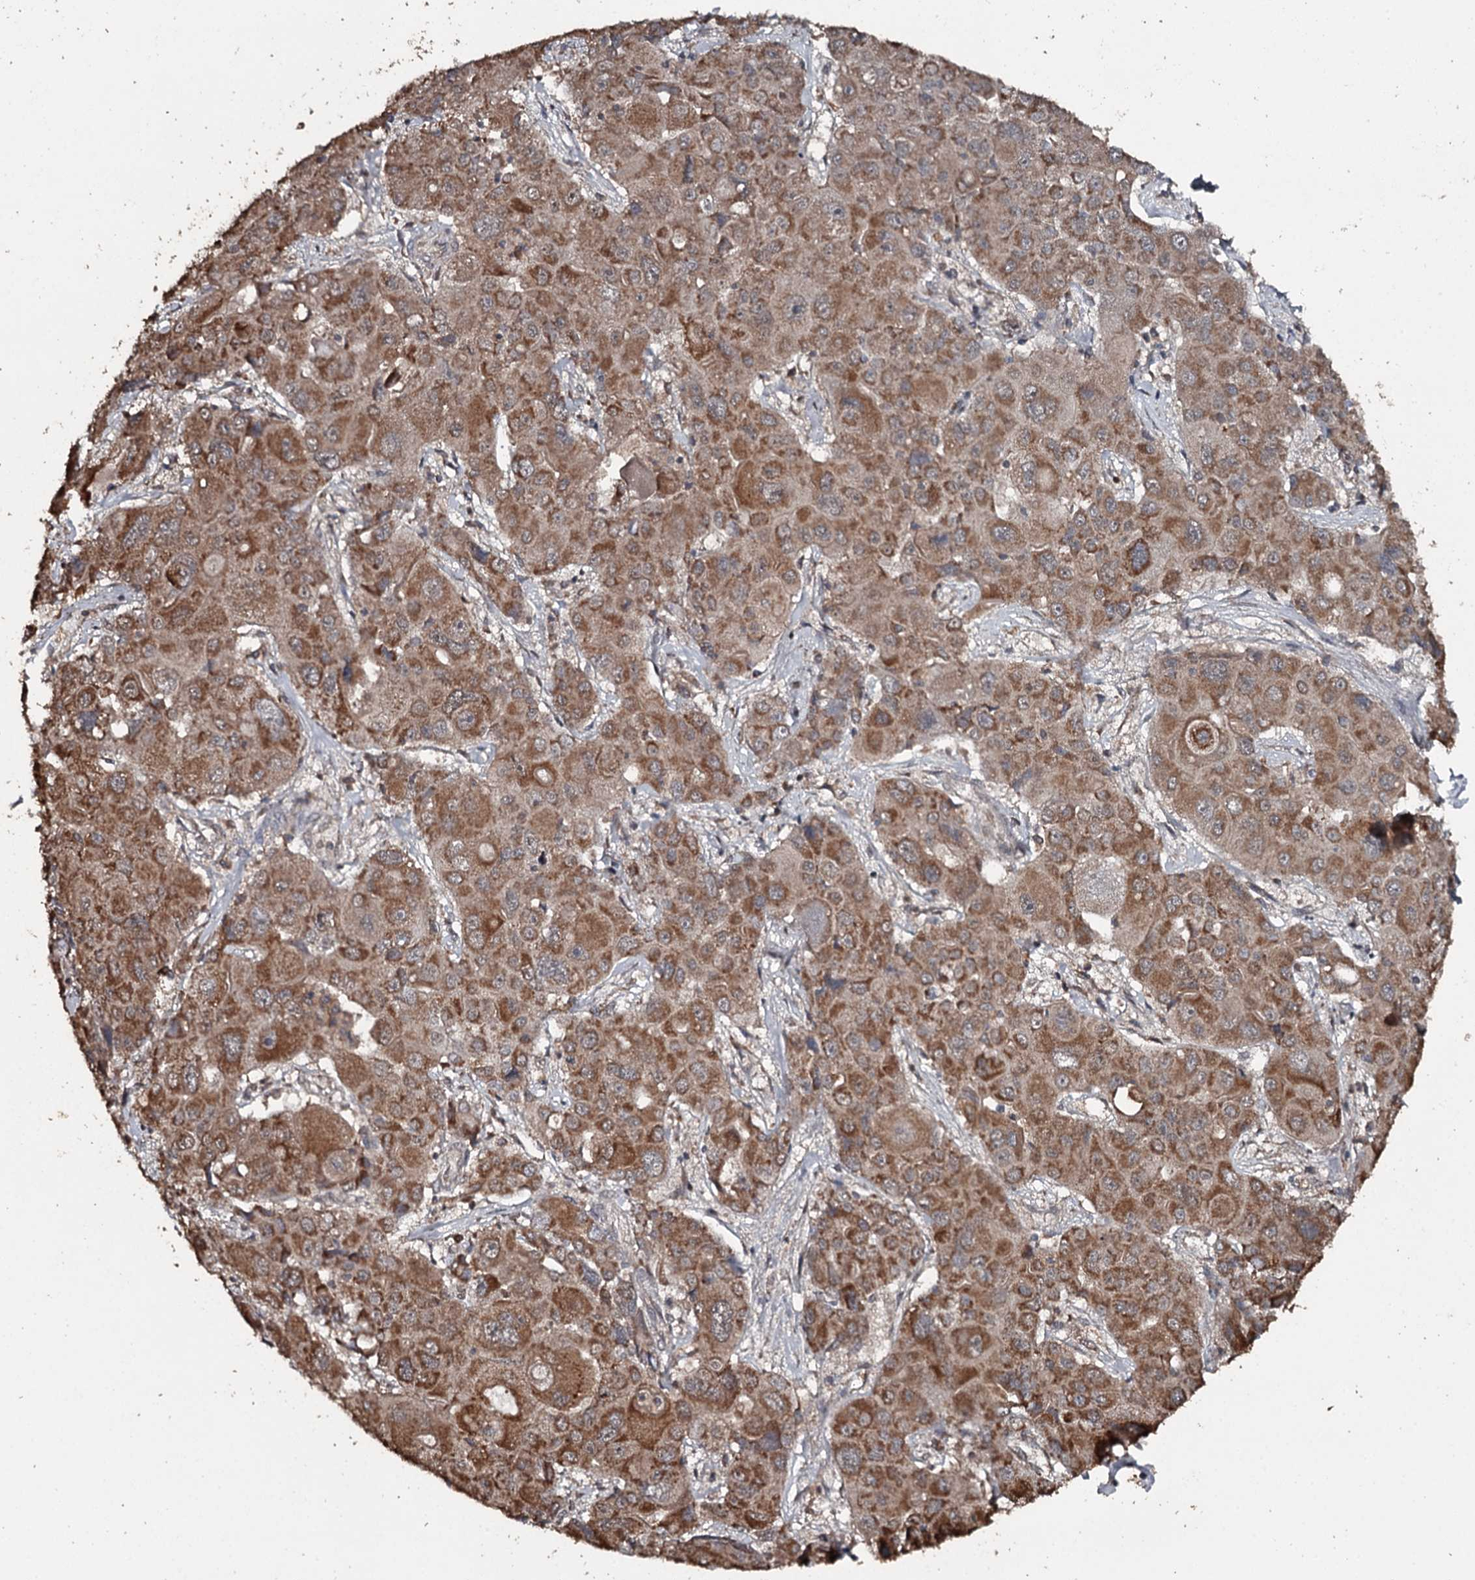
{"staining": {"intensity": "strong", "quantity": ">75%", "location": "cytoplasmic/membranous"}, "tissue": "liver cancer", "cell_type": "Tumor cells", "image_type": "cancer", "snomed": [{"axis": "morphology", "description": "Cholangiocarcinoma"}, {"axis": "topography", "description": "Liver"}], "caption": "Immunohistochemistry of liver cholangiocarcinoma demonstrates high levels of strong cytoplasmic/membranous positivity in about >75% of tumor cells. (IHC, brightfield microscopy, high magnification).", "gene": "WIPI1", "patient": {"sex": "male", "age": 67}}